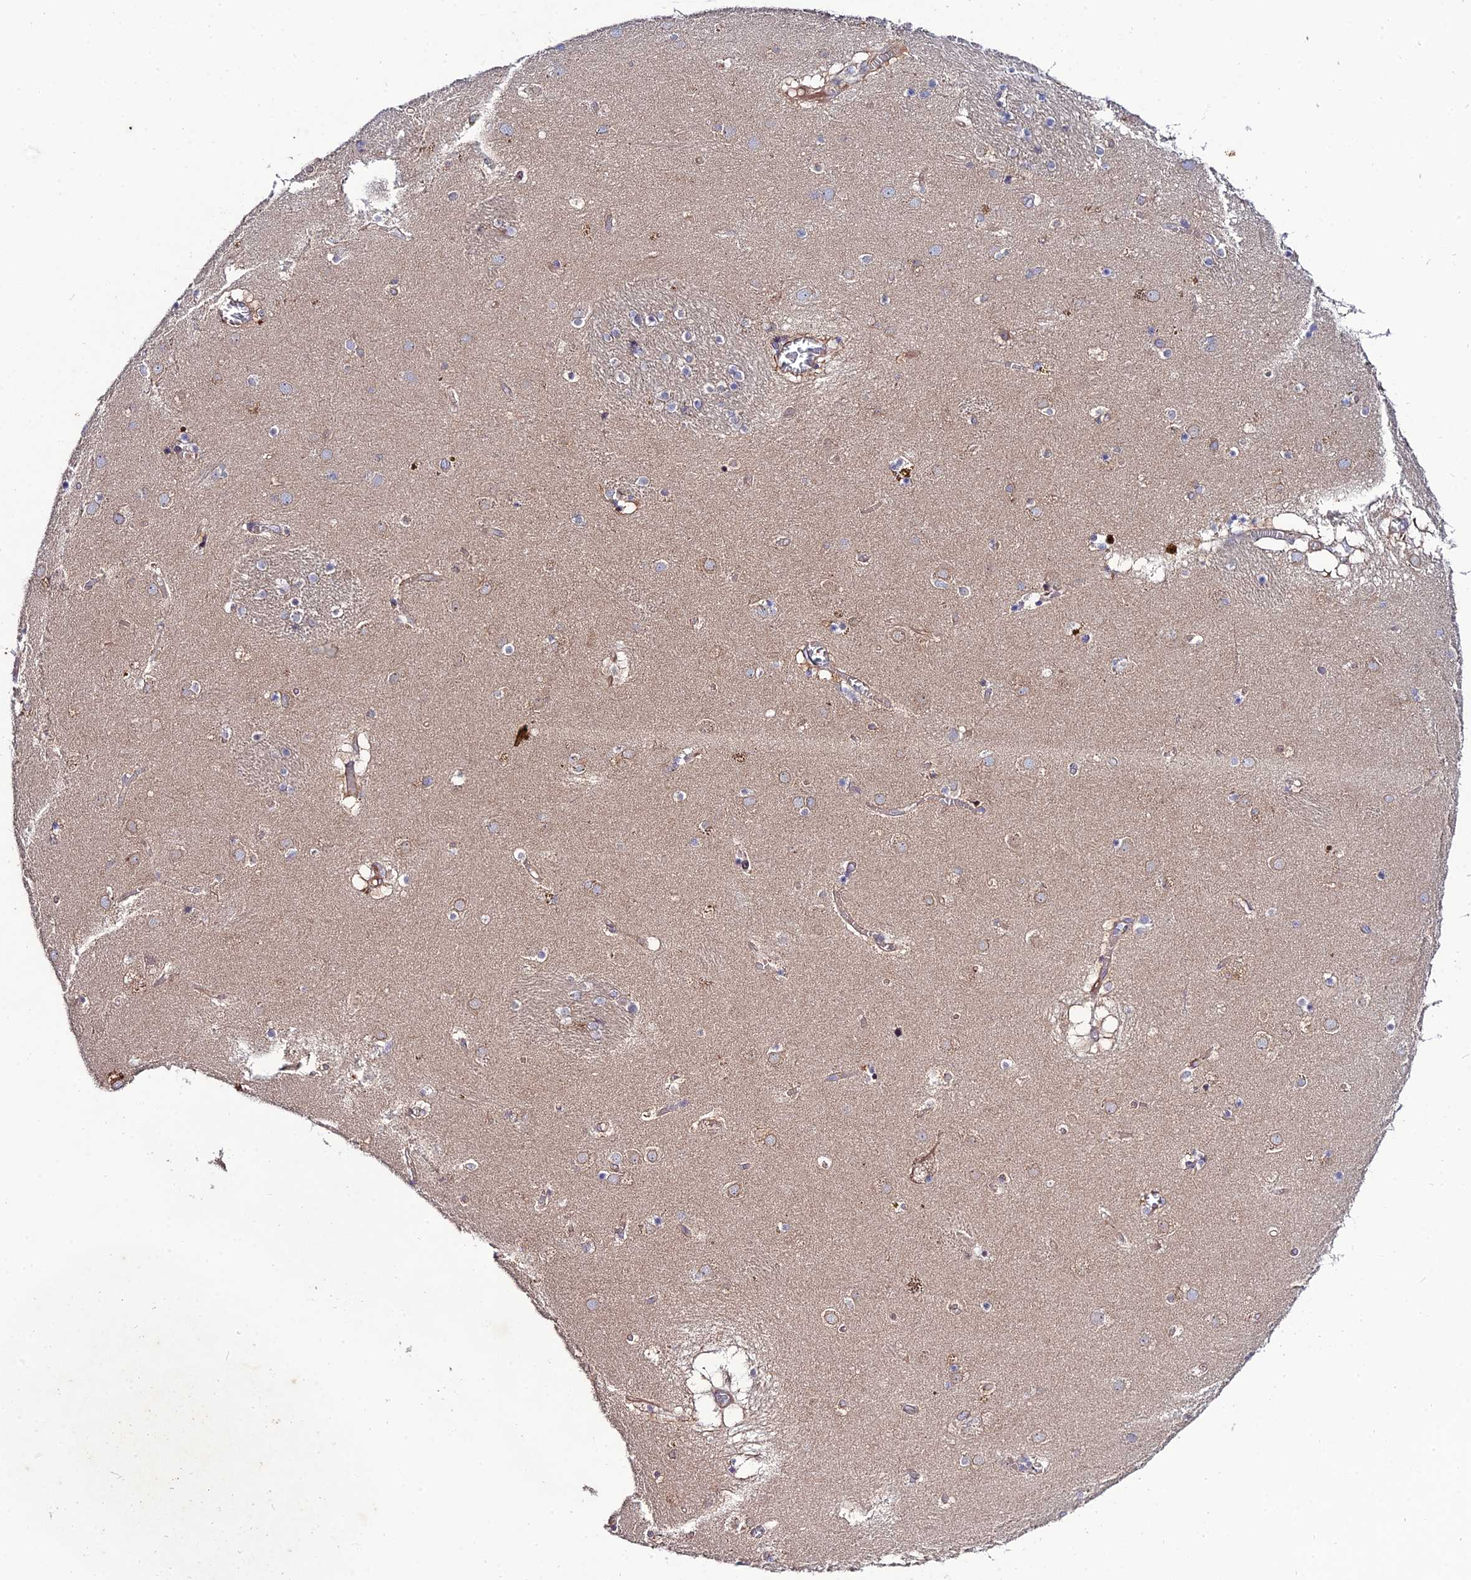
{"staining": {"intensity": "moderate", "quantity": "<25%", "location": "cytoplasmic/membranous"}, "tissue": "caudate", "cell_type": "Glial cells", "image_type": "normal", "snomed": [{"axis": "morphology", "description": "Normal tissue, NOS"}, {"axis": "topography", "description": "Lateral ventricle wall"}], "caption": "A photomicrograph of human caudate stained for a protein exhibits moderate cytoplasmic/membranous brown staining in glial cells. Using DAB (3,3'-diaminobenzidine) (brown) and hematoxylin (blue) stains, captured at high magnification using brightfield microscopy.", "gene": "ARL6IP1", "patient": {"sex": "male", "age": 70}}